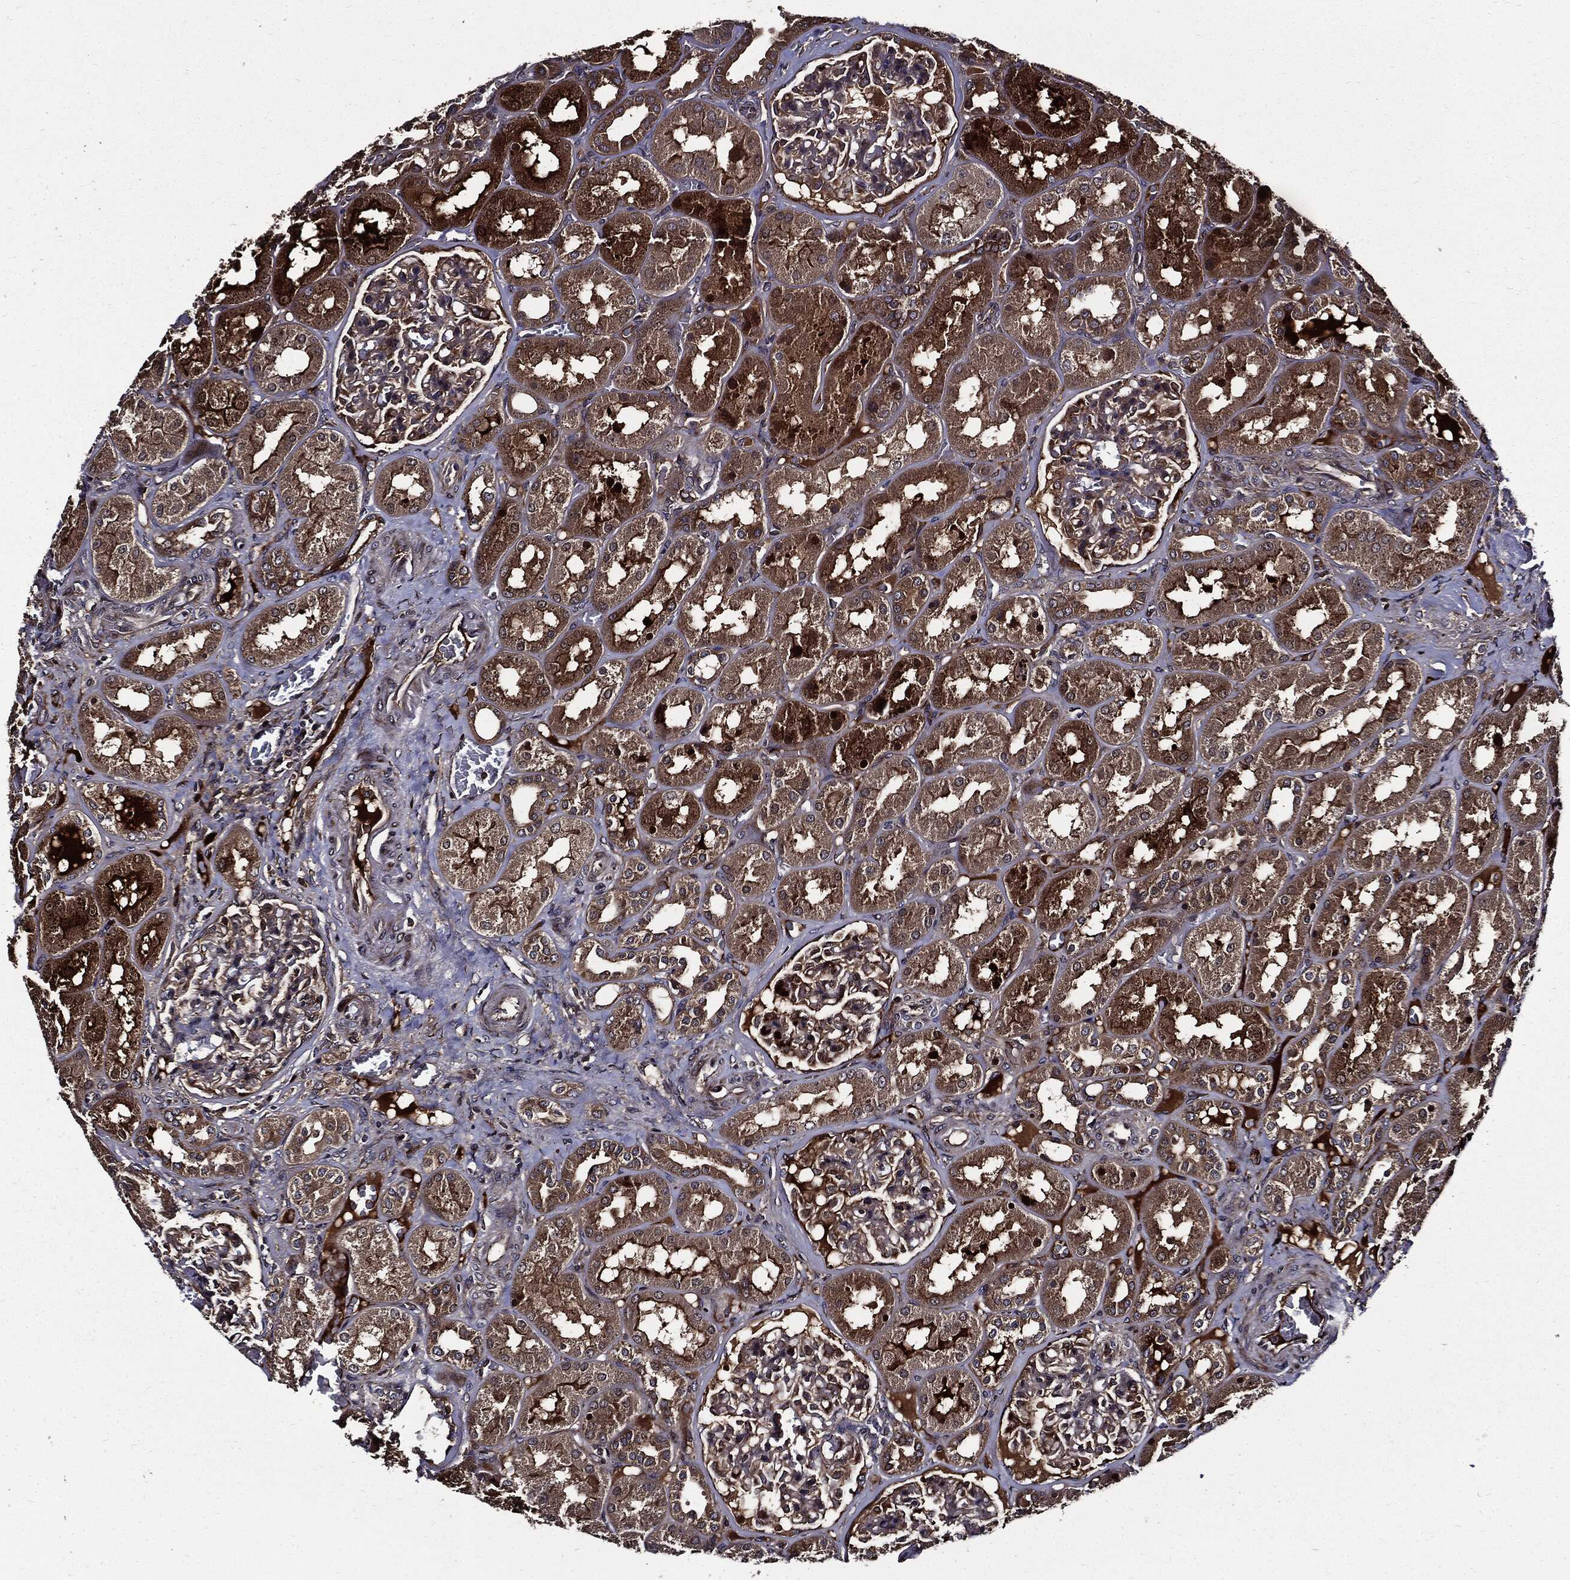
{"staining": {"intensity": "negative", "quantity": "none", "location": "none"}, "tissue": "kidney", "cell_type": "Cells in glomeruli", "image_type": "normal", "snomed": [{"axis": "morphology", "description": "Normal tissue, NOS"}, {"axis": "topography", "description": "Kidney"}], "caption": "The histopathology image demonstrates no significant staining in cells in glomeruli of kidney.", "gene": "HTT", "patient": {"sex": "male", "age": 73}}